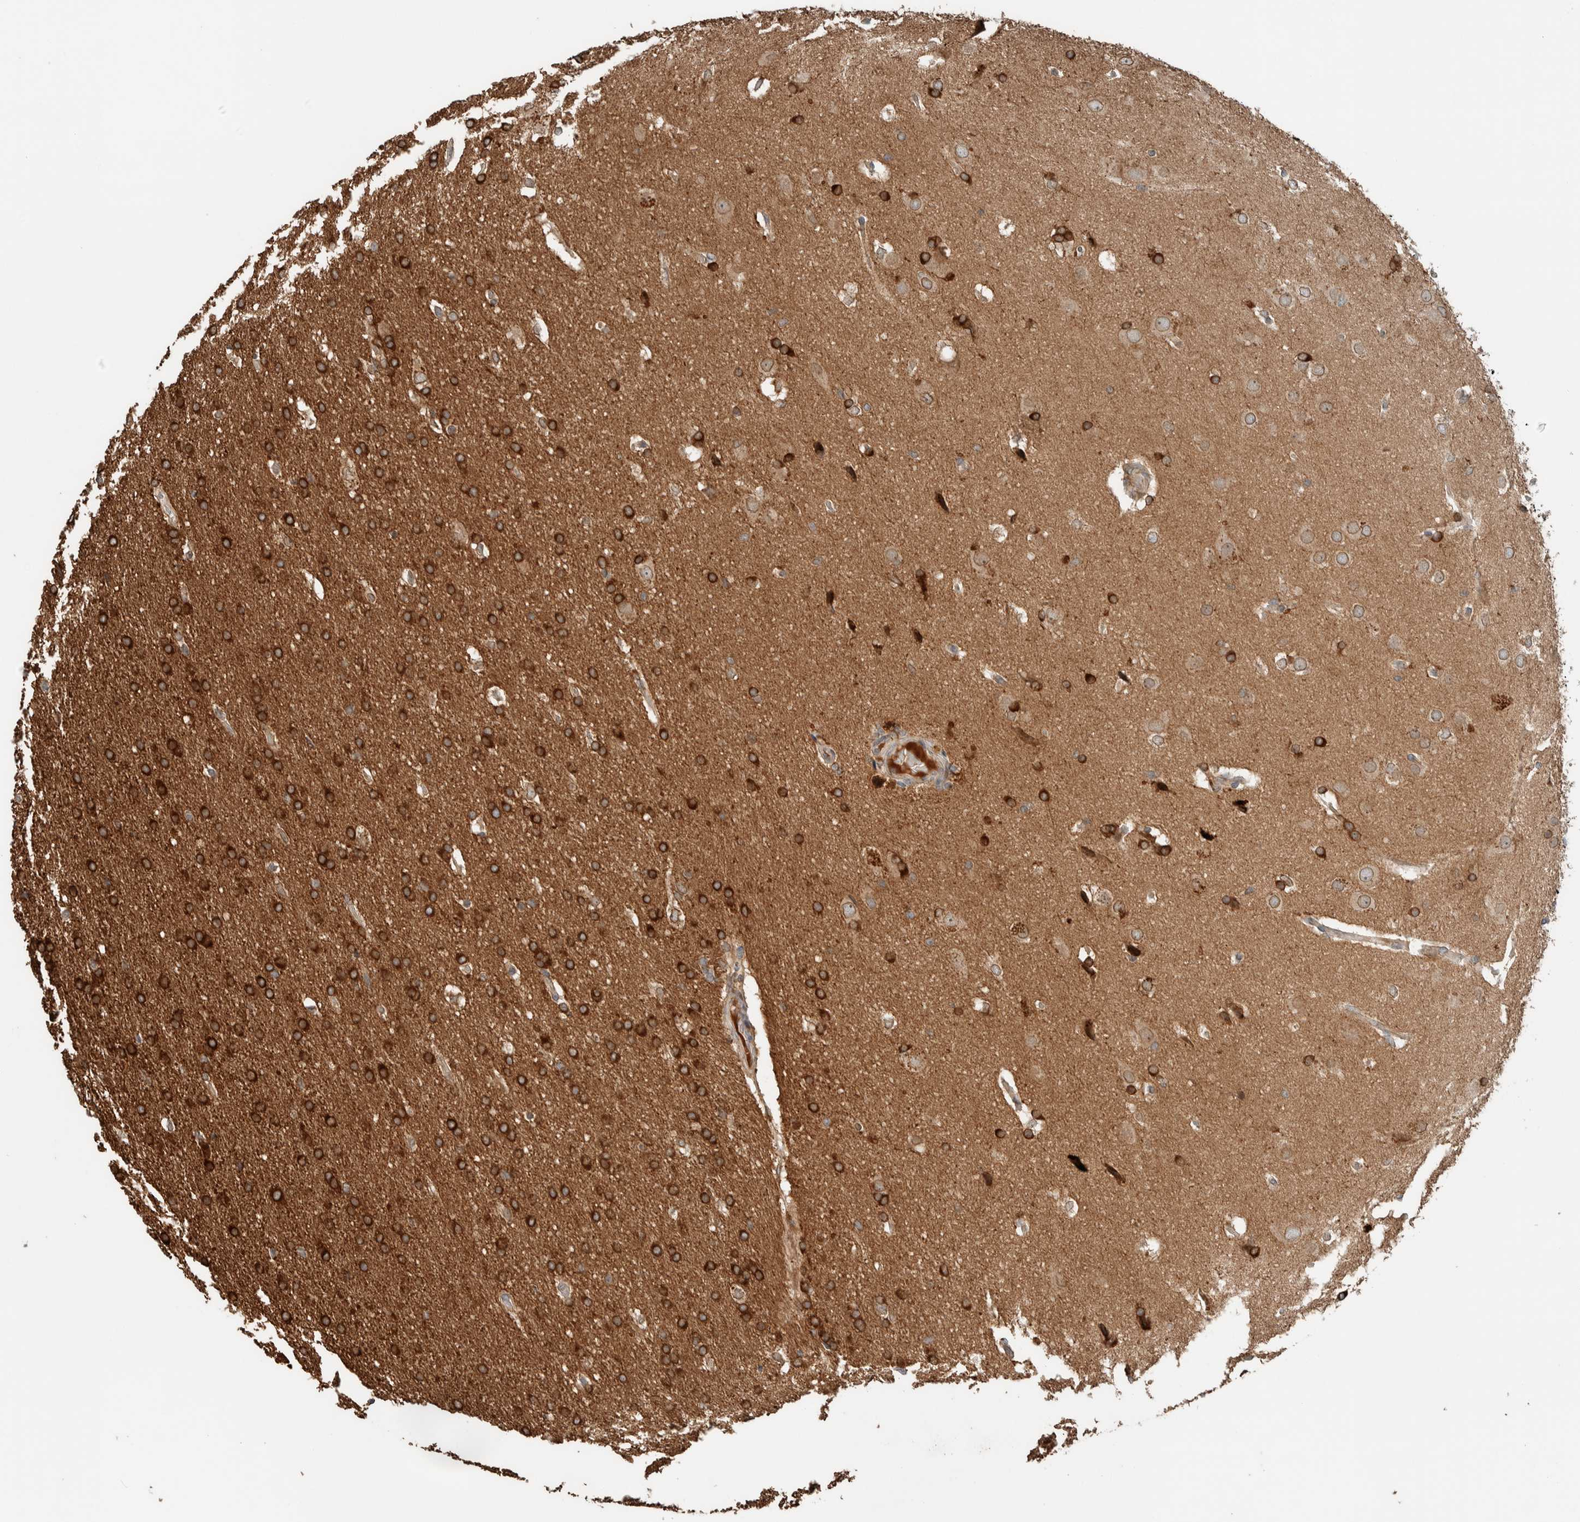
{"staining": {"intensity": "strong", "quantity": ">75%", "location": "cytoplasmic/membranous"}, "tissue": "glioma", "cell_type": "Tumor cells", "image_type": "cancer", "snomed": [{"axis": "morphology", "description": "Glioma, malignant, Low grade"}, {"axis": "topography", "description": "Brain"}], "caption": "A micrograph of glioma stained for a protein reveals strong cytoplasmic/membranous brown staining in tumor cells.", "gene": "NBR1", "patient": {"sex": "female", "age": 37}}